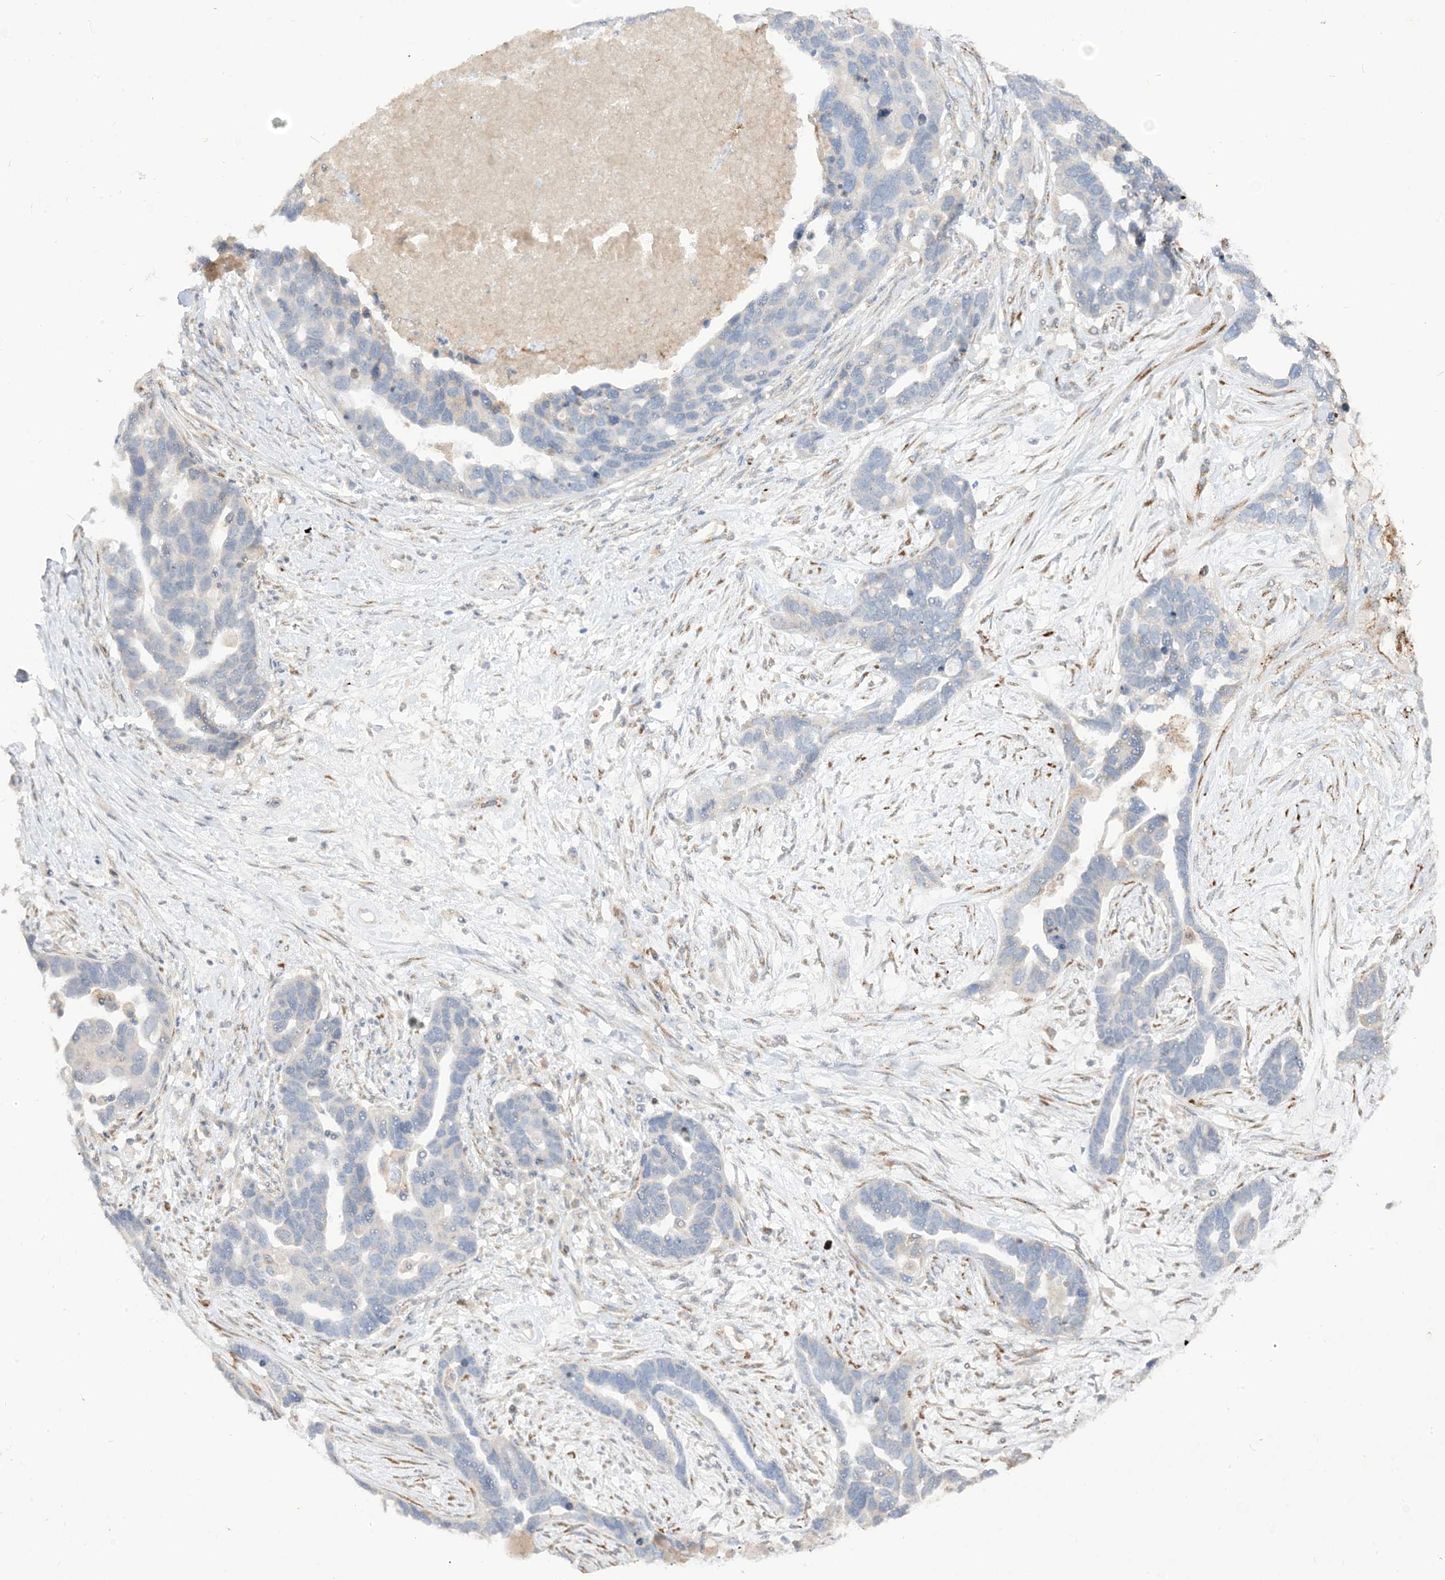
{"staining": {"intensity": "negative", "quantity": "none", "location": "none"}, "tissue": "ovarian cancer", "cell_type": "Tumor cells", "image_type": "cancer", "snomed": [{"axis": "morphology", "description": "Cystadenocarcinoma, serous, NOS"}, {"axis": "topography", "description": "Ovary"}], "caption": "Human serous cystadenocarcinoma (ovarian) stained for a protein using IHC displays no expression in tumor cells.", "gene": "LOXL3", "patient": {"sex": "female", "age": 54}}